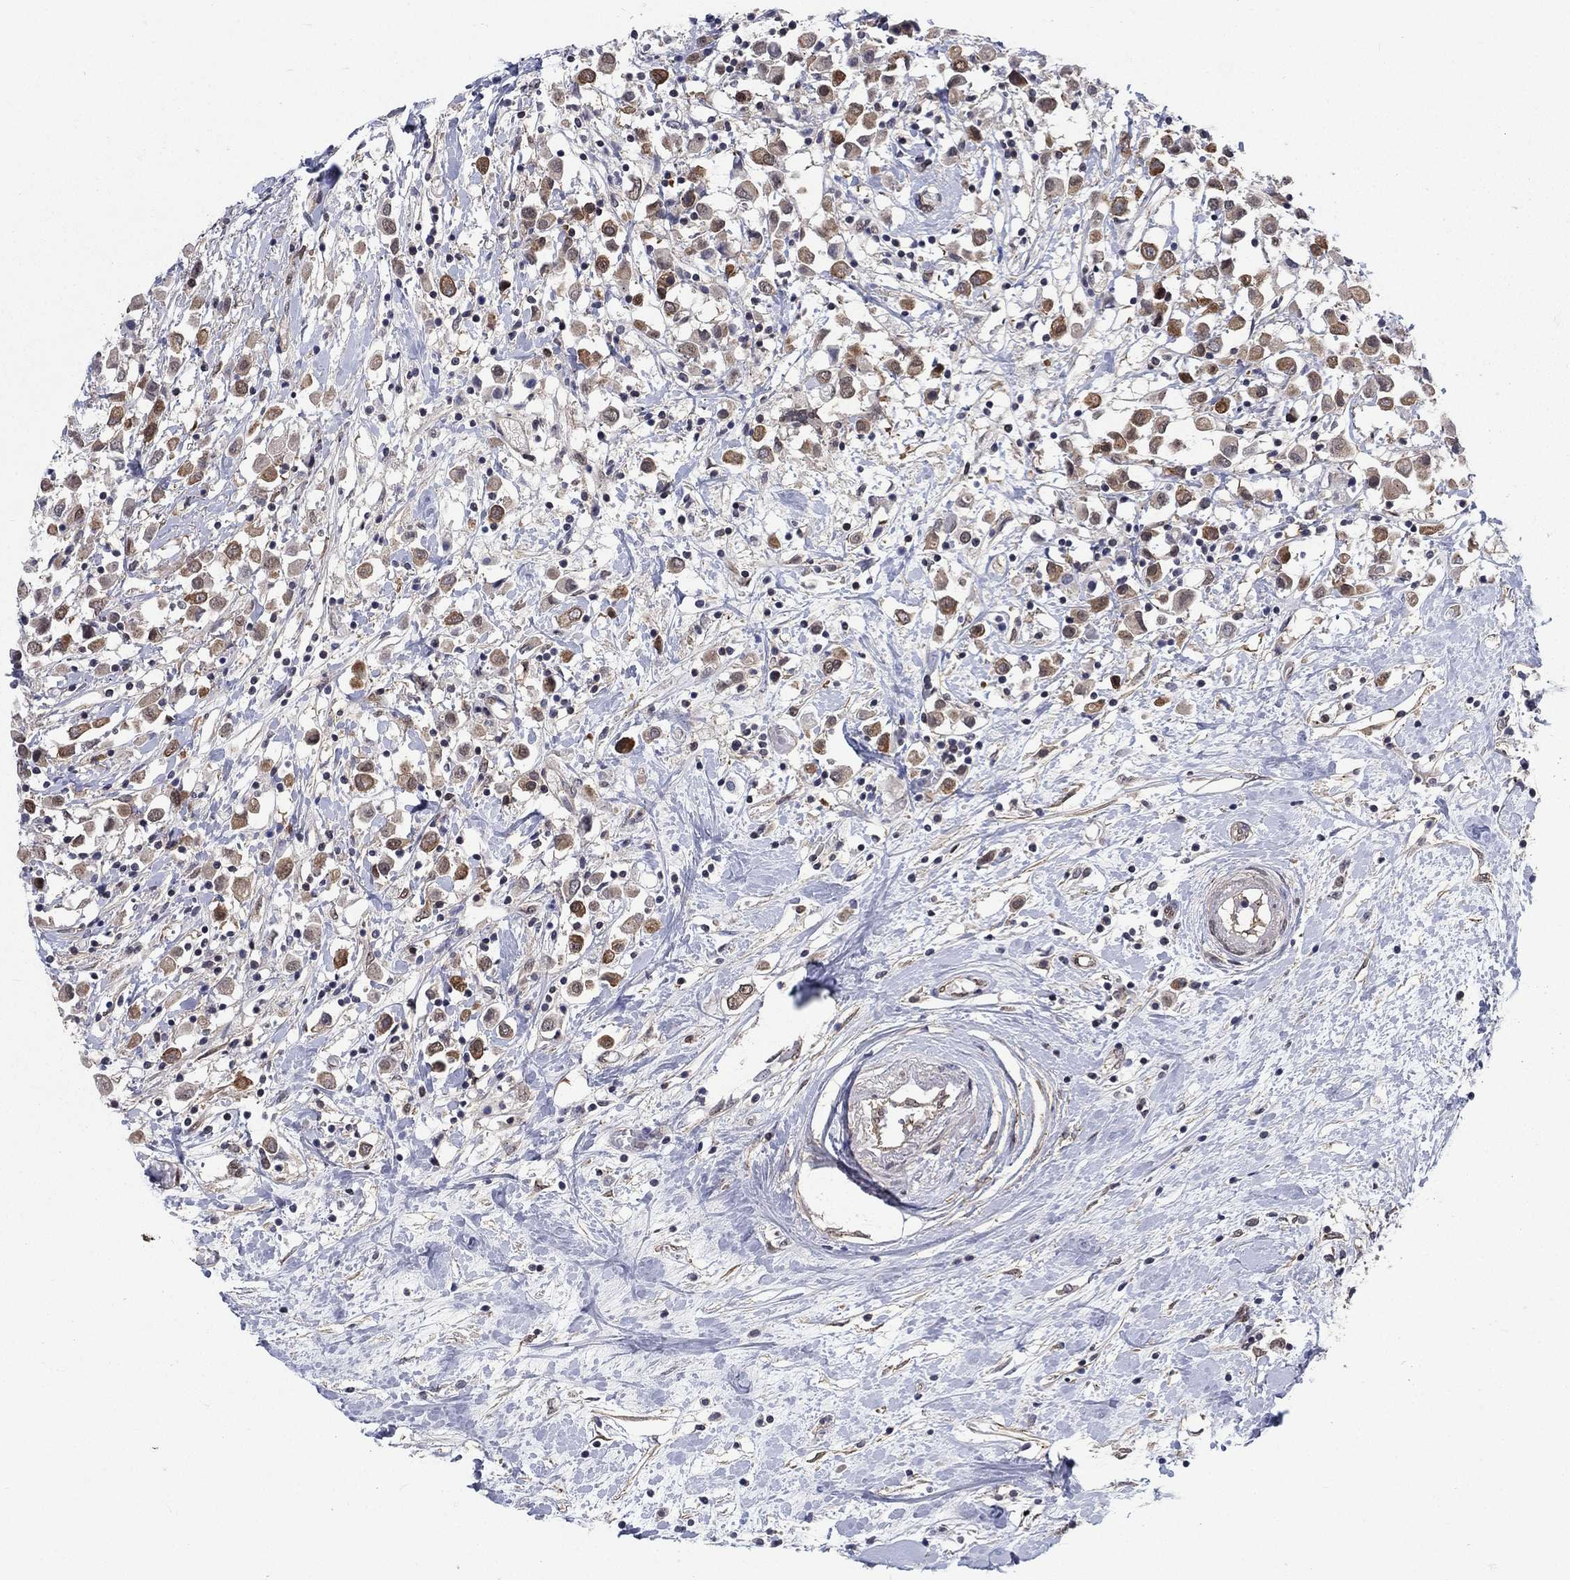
{"staining": {"intensity": "strong", "quantity": "25%-75%", "location": "cytoplasmic/membranous"}, "tissue": "breast cancer", "cell_type": "Tumor cells", "image_type": "cancer", "snomed": [{"axis": "morphology", "description": "Duct carcinoma"}, {"axis": "topography", "description": "Breast"}], "caption": "Immunohistochemistry (IHC) staining of breast cancer, which reveals high levels of strong cytoplasmic/membranous positivity in about 25%-75% of tumor cells indicating strong cytoplasmic/membranous protein staining. The staining was performed using DAB (3,3'-diaminobenzidine) (brown) for protein detection and nuclei were counterstained in hematoxylin (blue).", "gene": "SH3RF1", "patient": {"sex": "female", "age": 61}}